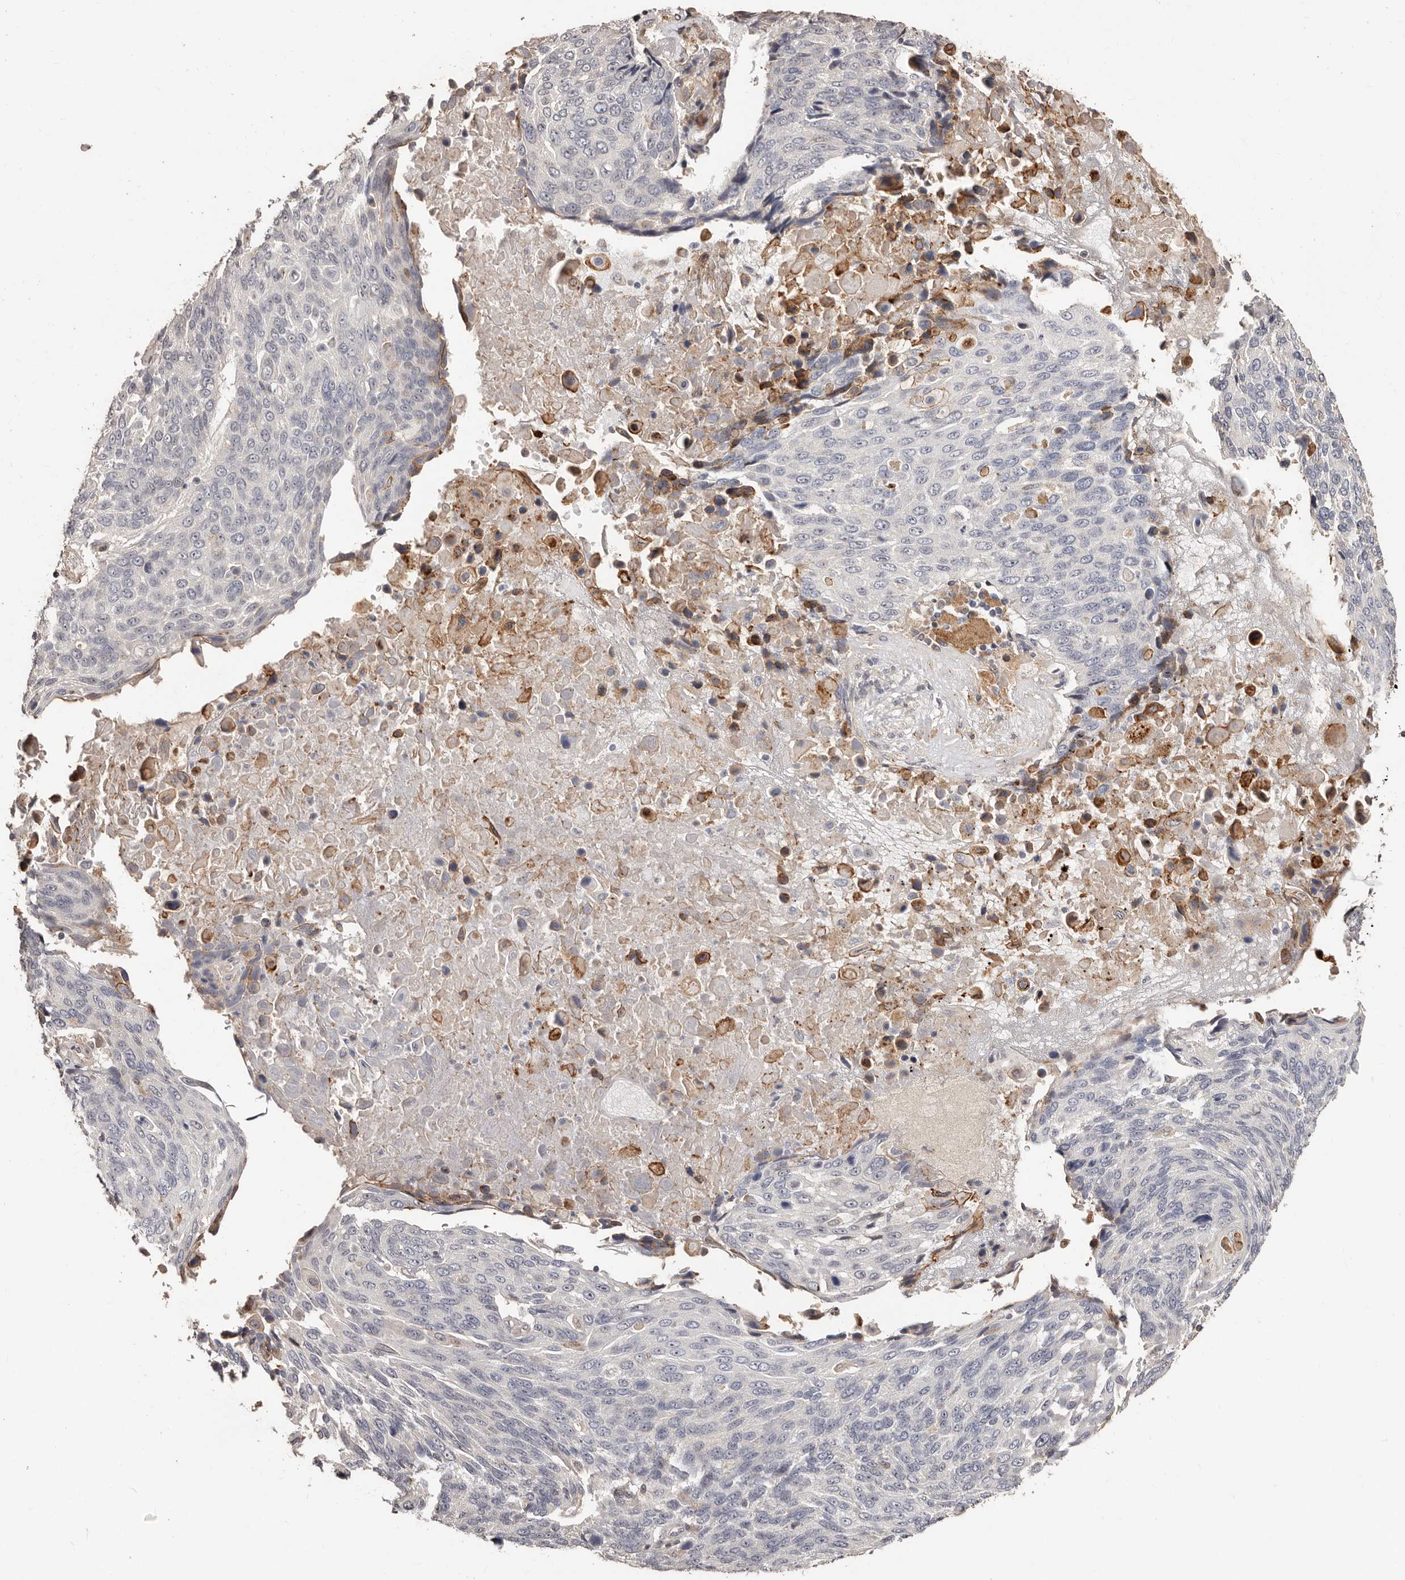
{"staining": {"intensity": "negative", "quantity": "none", "location": "none"}, "tissue": "lung cancer", "cell_type": "Tumor cells", "image_type": "cancer", "snomed": [{"axis": "morphology", "description": "Squamous cell carcinoma, NOS"}, {"axis": "topography", "description": "Lung"}], "caption": "The immunohistochemistry image has no significant expression in tumor cells of lung squamous cell carcinoma tissue.", "gene": "APOL6", "patient": {"sex": "male", "age": 66}}